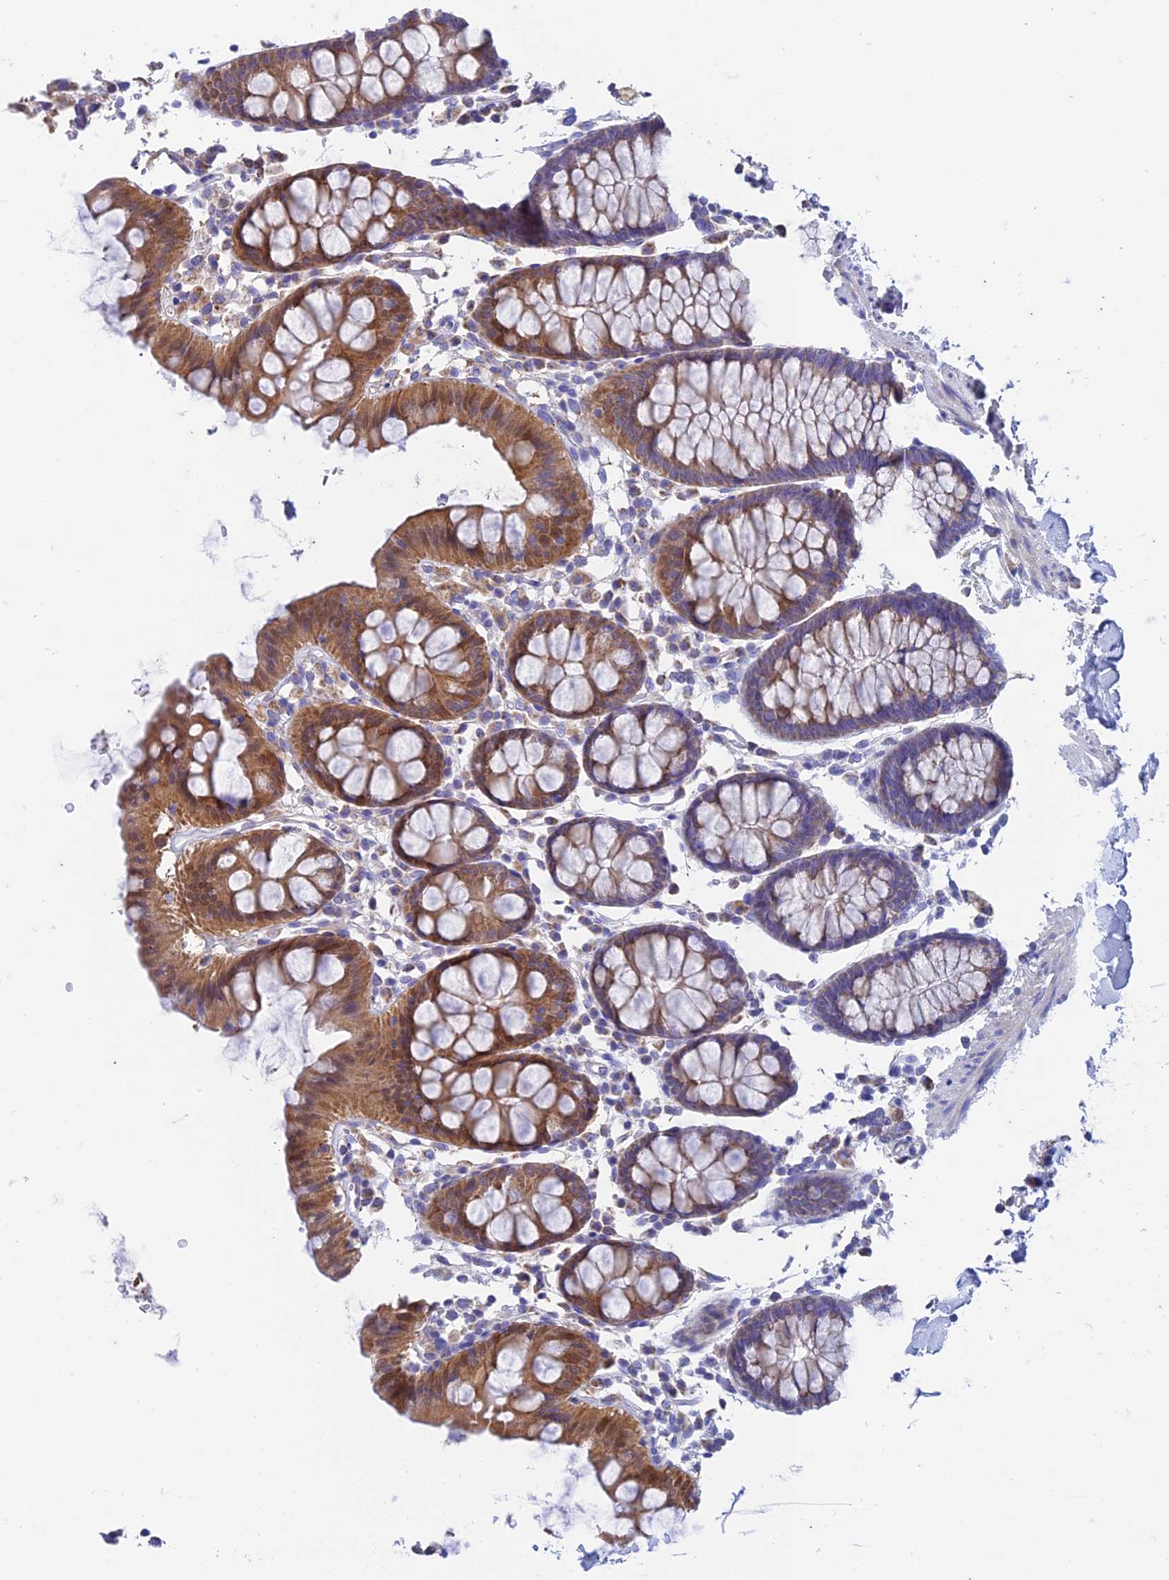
{"staining": {"intensity": "negative", "quantity": "none", "location": "none"}, "tissue": "colon", "cell_type": "Endothelial cells", "image_type": "normal", "snomed": [{"axis": "morphology", "description": "Normal tissue, NOS"}, {"axis": "topography", "description": "Colon"}], "caption": "Immunohistochemistry photomicrograph of benign colon stained for a protein (brown), which demonstrates no positivity in endothelial cells. Brightfield microscopy of IHC stained with DAB (3,3'-diaminobenzidine) (brown) and hematoxylin (blue), captured at high magnification.", "gene": "ZNF181", "patient": {"sex": "male", "age": 75}}